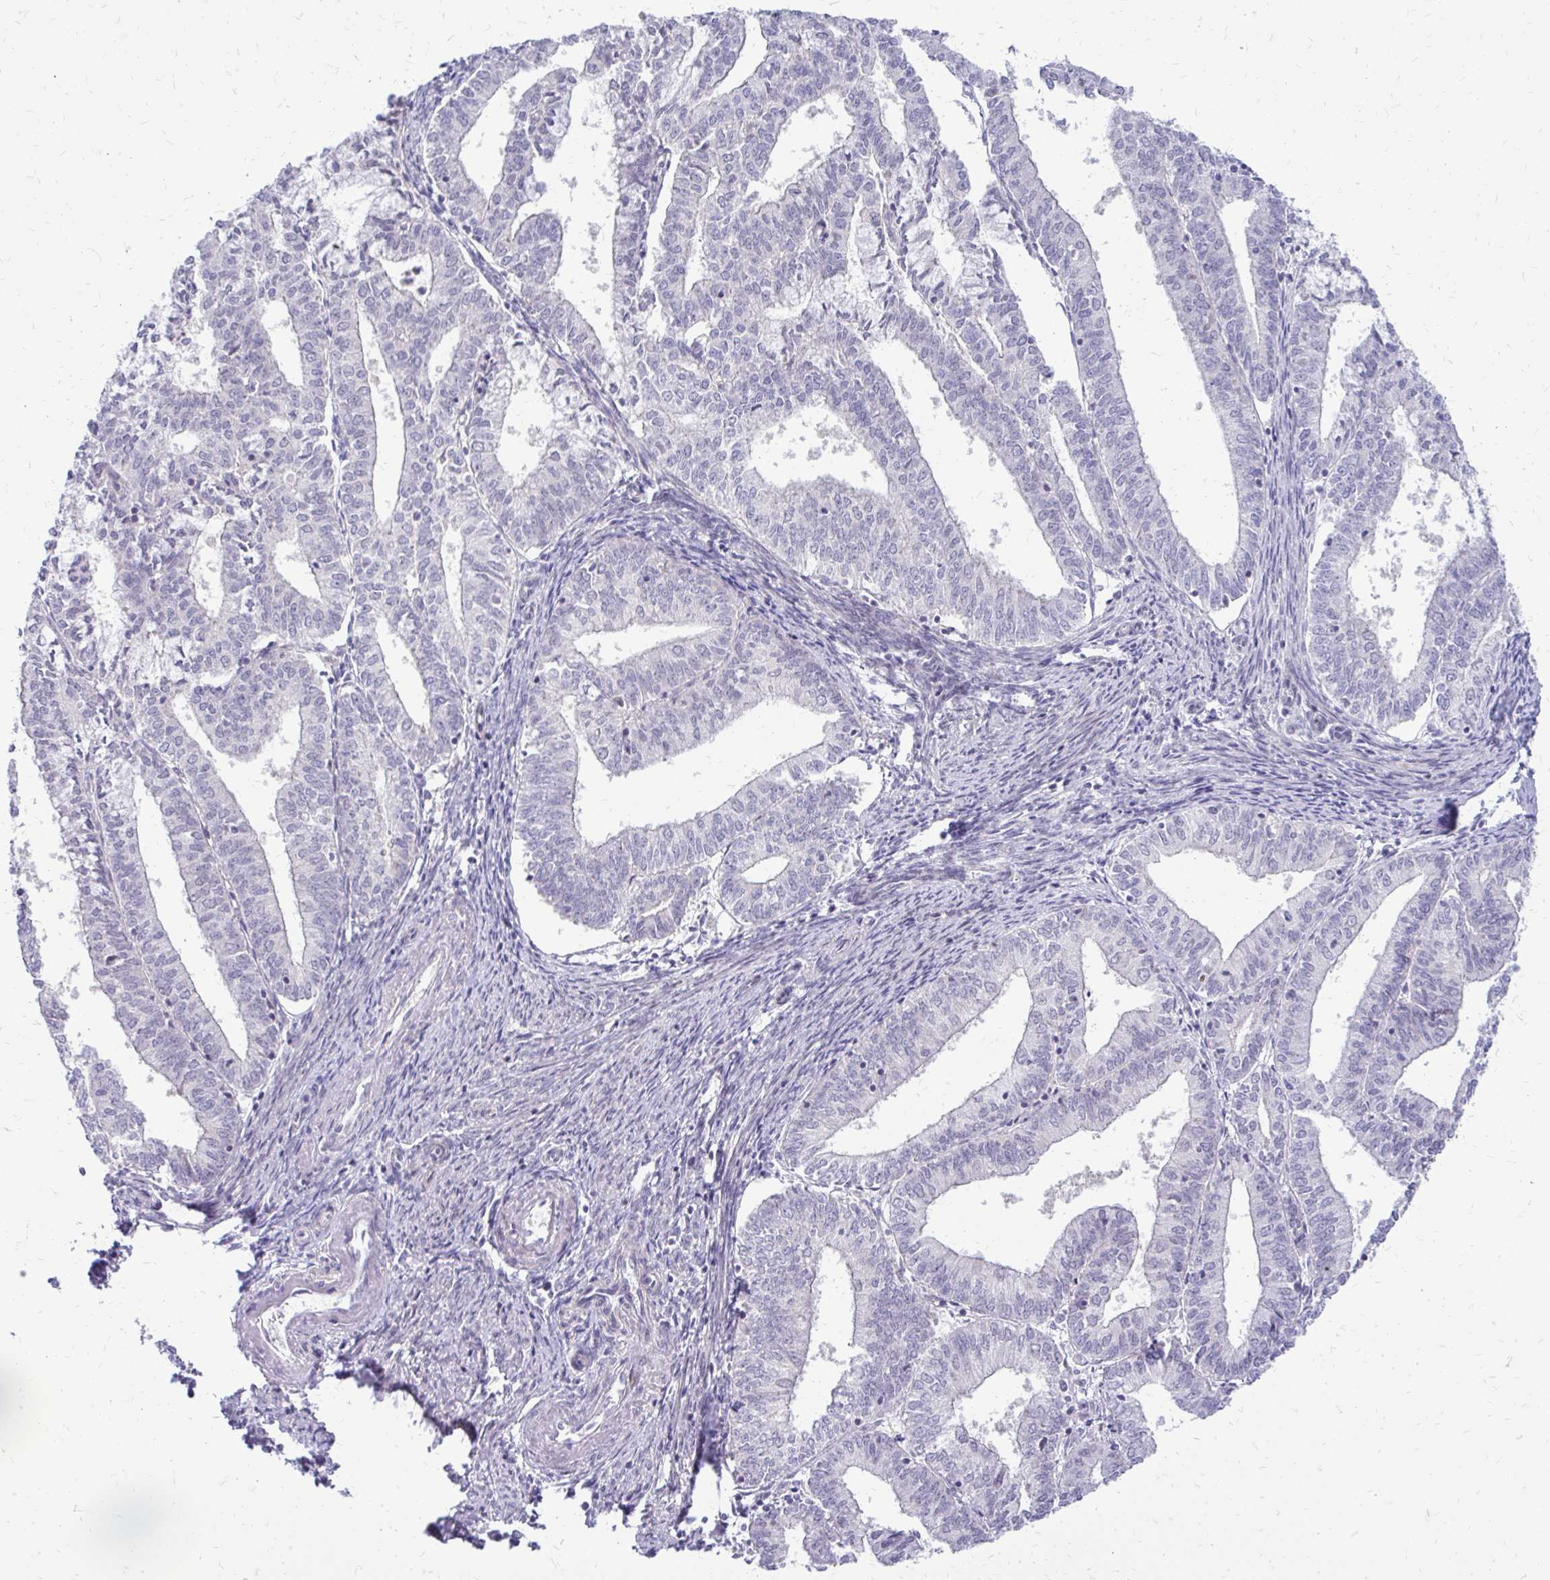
{"staining": {"intensity": "negative", "quantity": "none", "location": "none"}, "tissue": "endometrial cancer", "cell_type": "Tumor cells", "image_type": "cancer", "snomed": [{"axis": "morphology", "description": "Adenocarcinoma, NOS"}, {"axis": "topography", "description": "Endometrium"}], "caption": "A high-resolution photomicrograph shows immunohistochemistry staining of adenocarcinoma (endometrial), which reveals no significant expression in tumor cells. Nuclei are stained in blue.", "gene": "PPDPFL", "patient": {"sex": "female", "age": 61}}